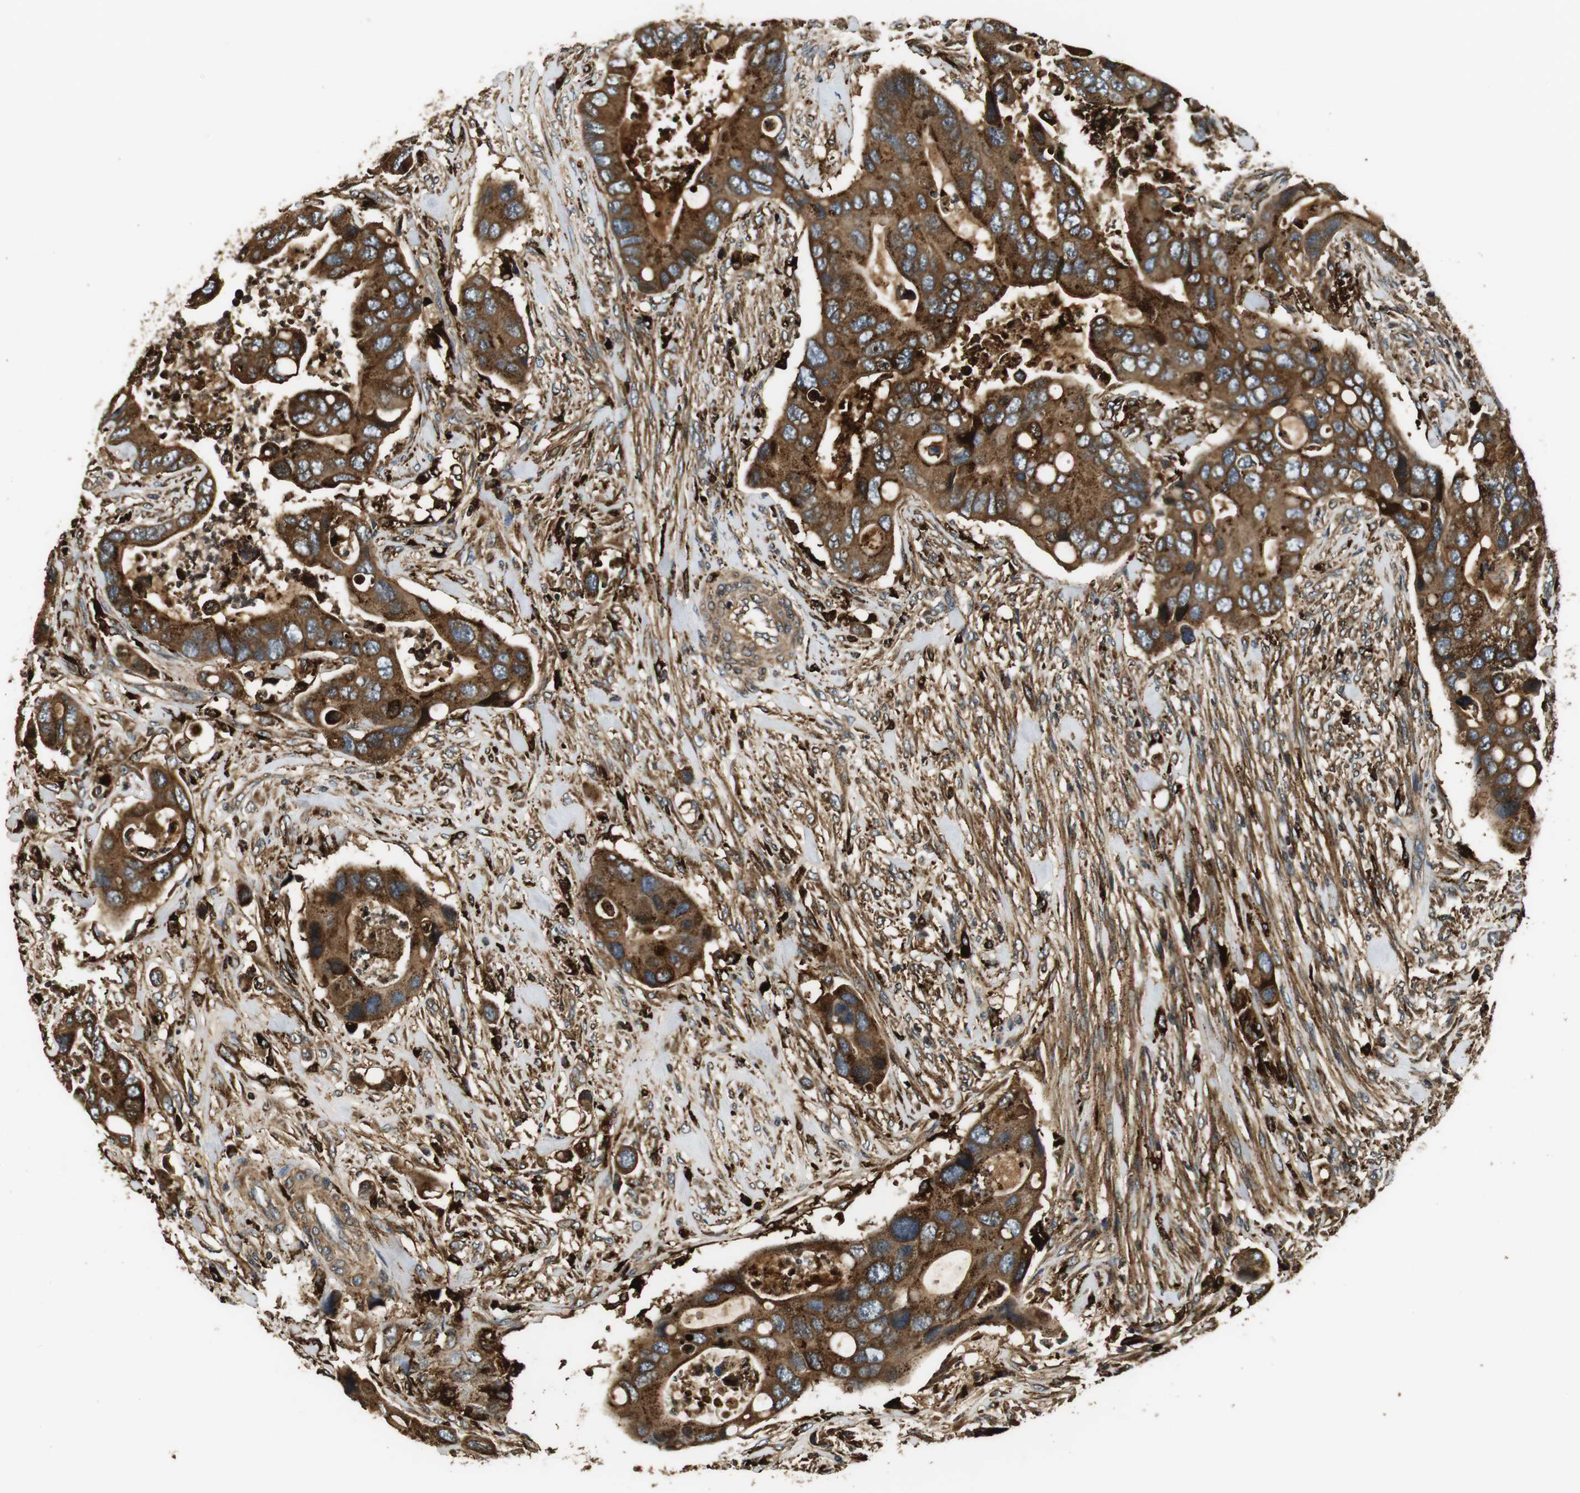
{"staining": {"intensity": "strong", "quantity": ">75%", "location": "cytoplasmic/membranous"}, "tissue": "colorectal cancer", "cell_type": "Tumor cells", "image_type": "cancer", "snomed": [{"axis": "morphology", "description": "Adenocarcinoma, NOS"}, {"axis": "topography", "description": "Rectum"}], "caption": "Protein staining of adenocarcinoma (colorectal) tissue displays strong cytoplasmic/membranous positivity in about >75% of tumor cells. (IHC, brightfield microscopy, high magnification).", "gene": "TXNRD1", "patient": {"sex": "female", "age": 57}}